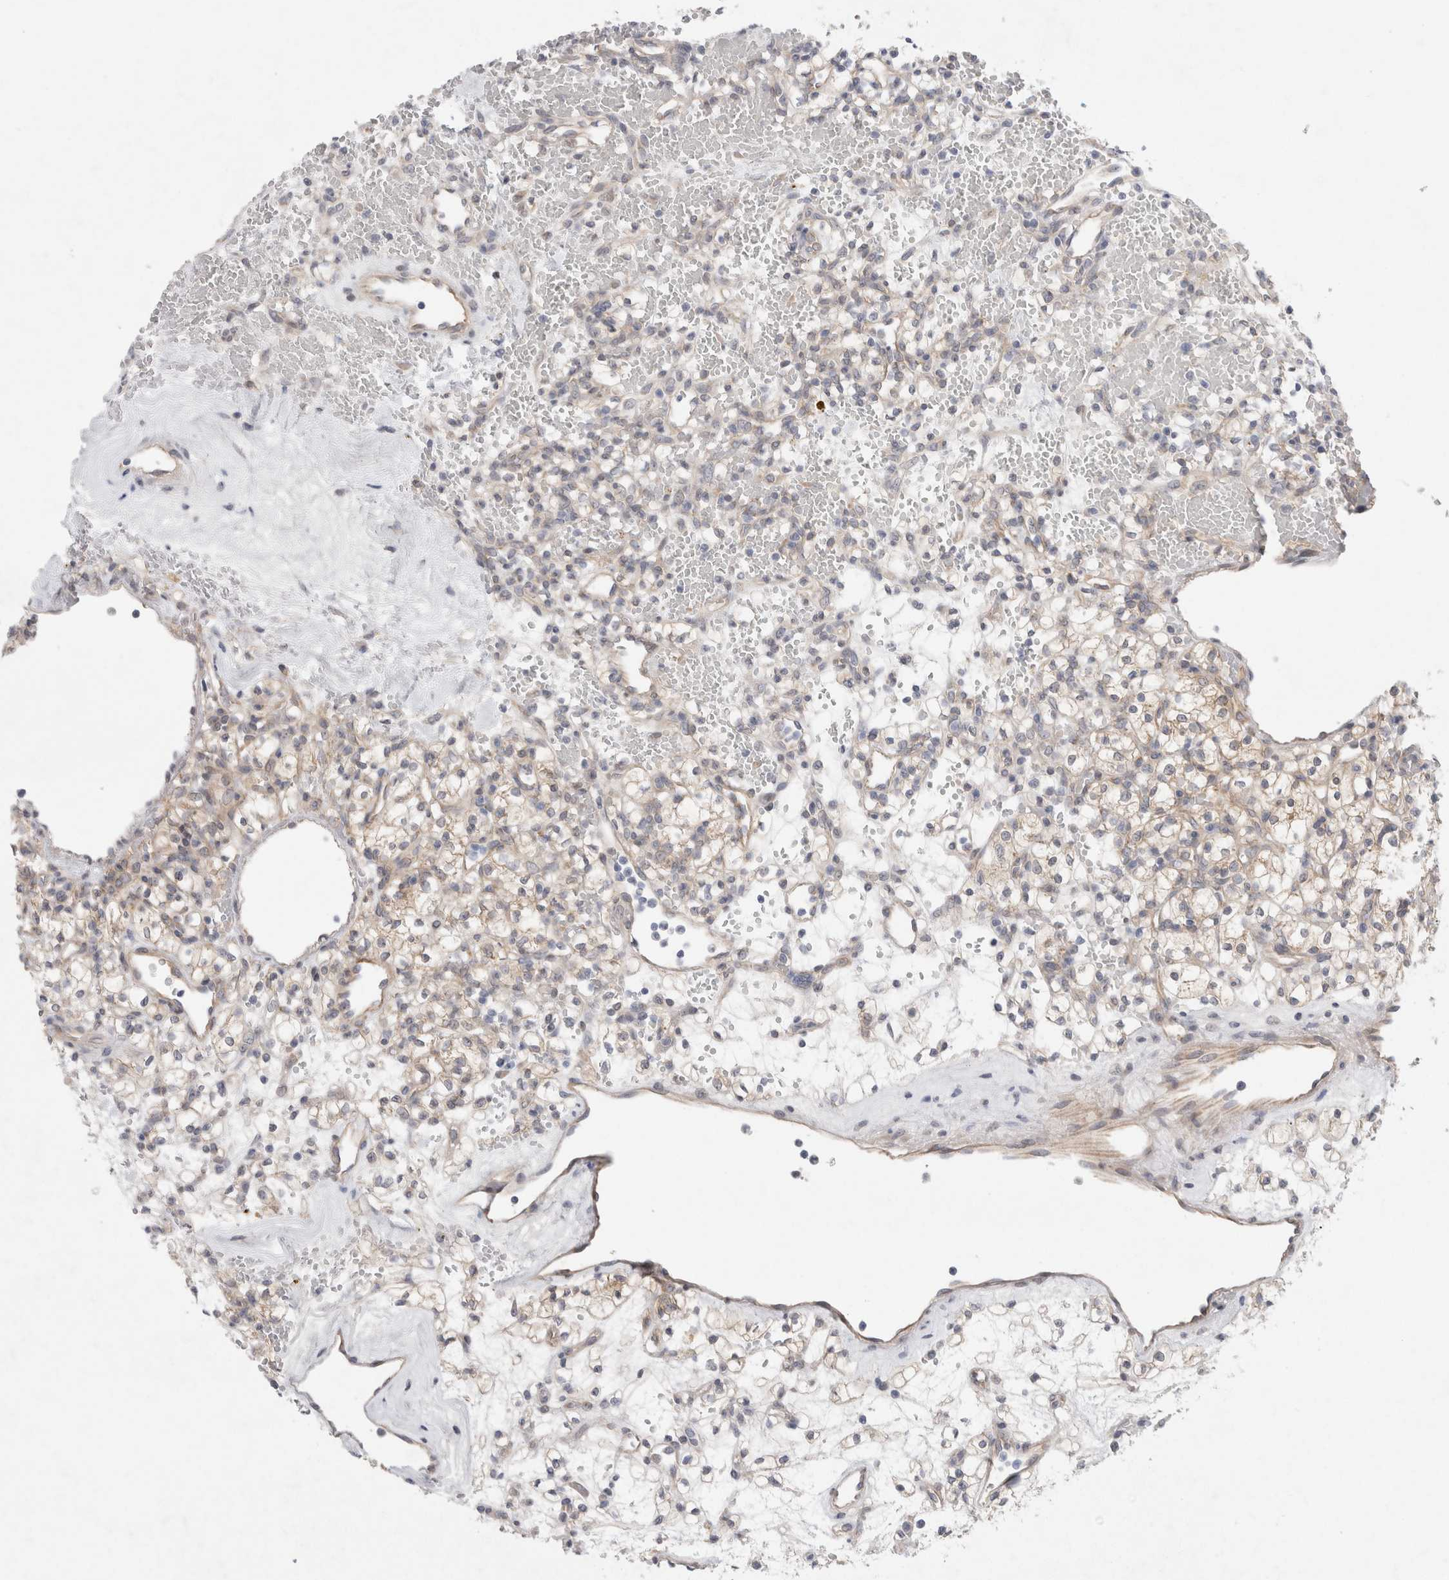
{"staining": {"intensity": "weak", "quantity": "25%-75%", "location": "cytoplasmic/membranous"}, "tissue": "renal cancer", "cell_type": "Tumor cells", "image_type": "cancer", "snomed": [{"axis": "morphology", "description": "Adenocarcinoma, NOS"}, {"axis": "topography", "description": "Kidney"}], "caption": "Human renal cancer stained for a protein (brown) shows weak cytoplasmic/membranous positive staining in approximately 25%-75% of tumor cells.", "gene": "WIPF2", "patient": {"sex": "female", "age": 60}}